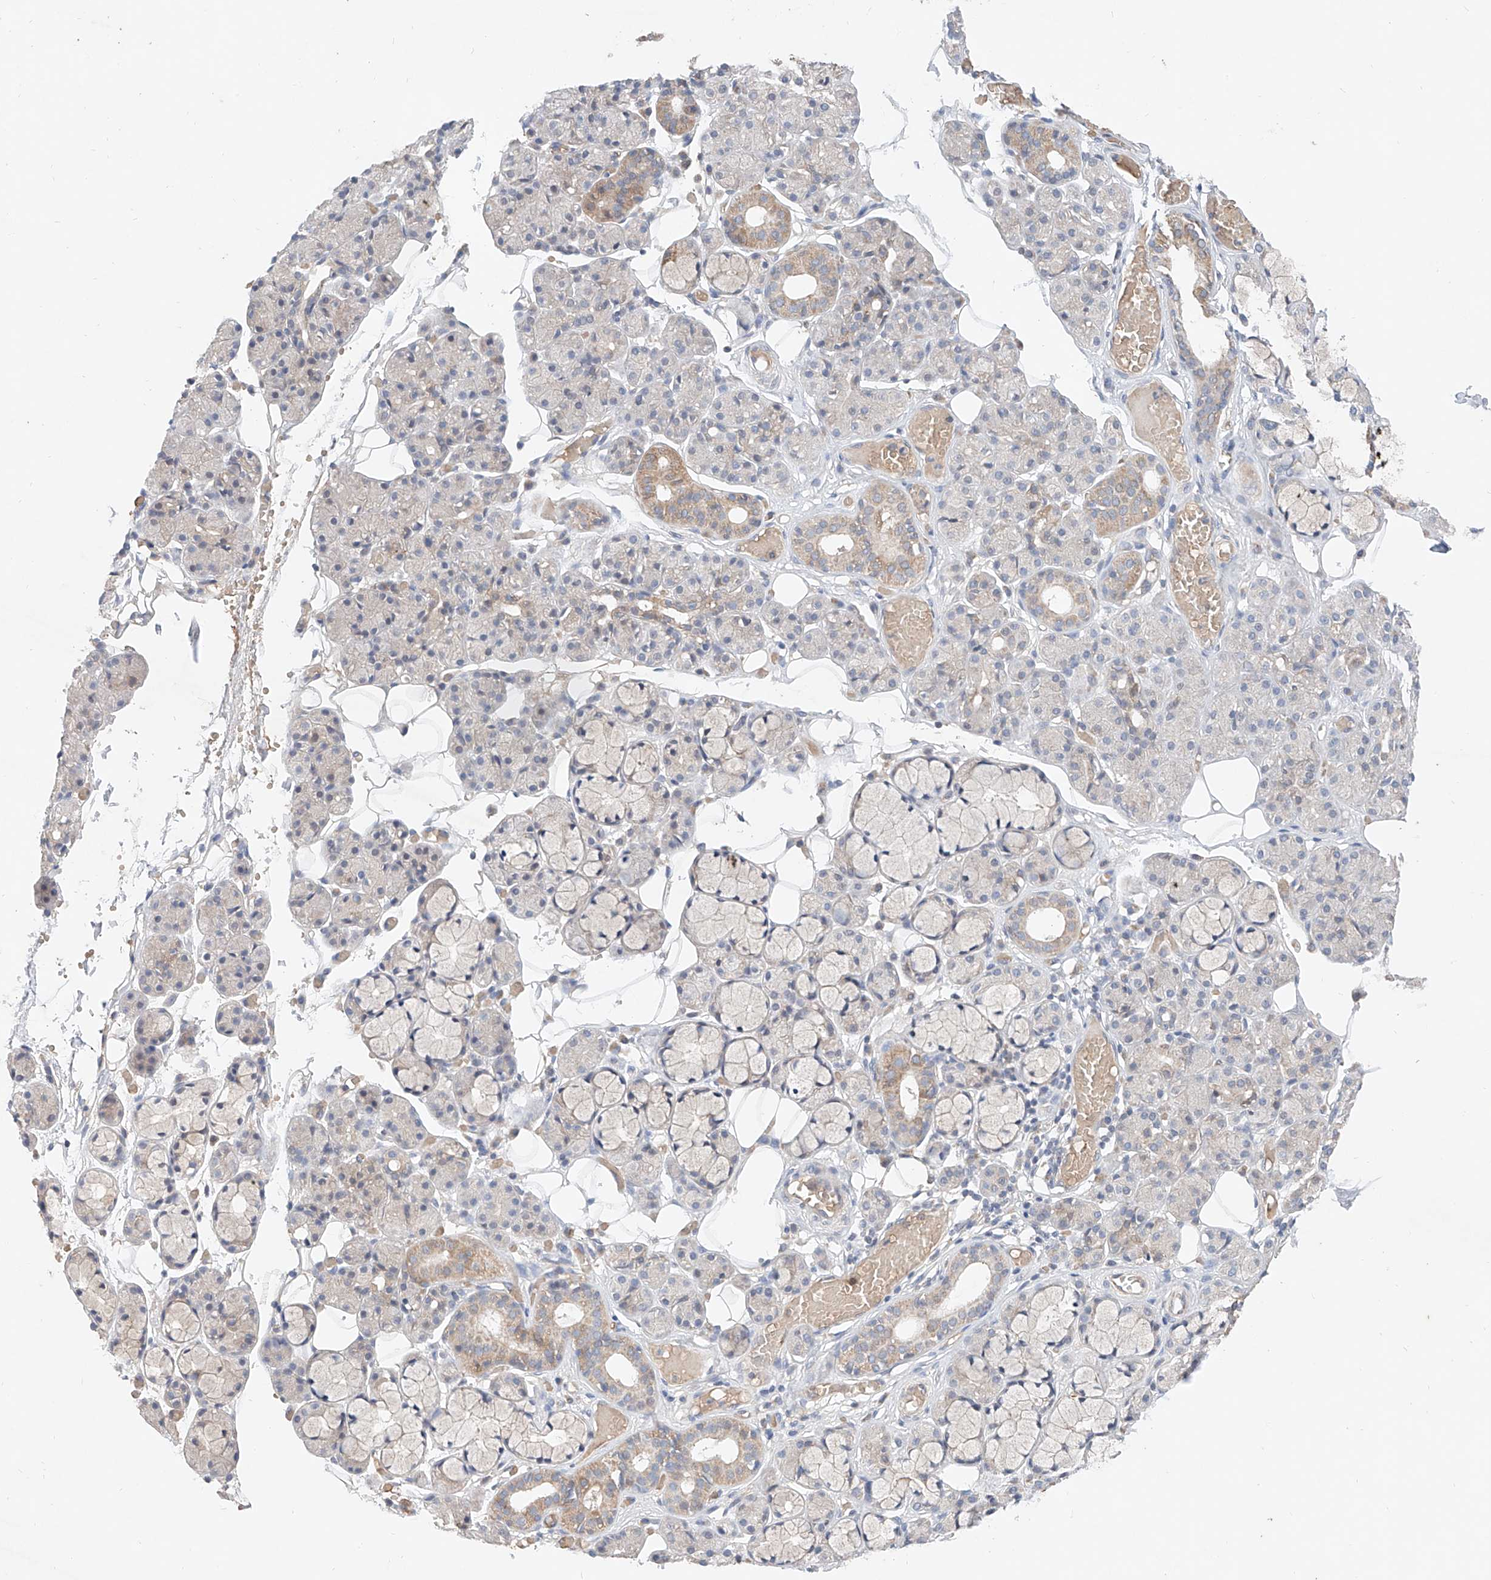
{"staining": {"intensity": "moderate", "quantity": "<25%", "location": "cytoplasmic/membranous"}, "tissue": "salivary gland", "cell_type": "Glandular cells", "image_type": "normal", "snomed": [{"axis": "morphology", "description": "Normal tissue, NOS"}, {"axis": "topography", "description": "Salivary gland"}], "caption": "Glandular cells exhibit moderate cytoplasmic/membranous staining in about <25% of cells in benign salivary gland.", "gene": "FASTK", "patient": {"sex": "male", "age": 63}}